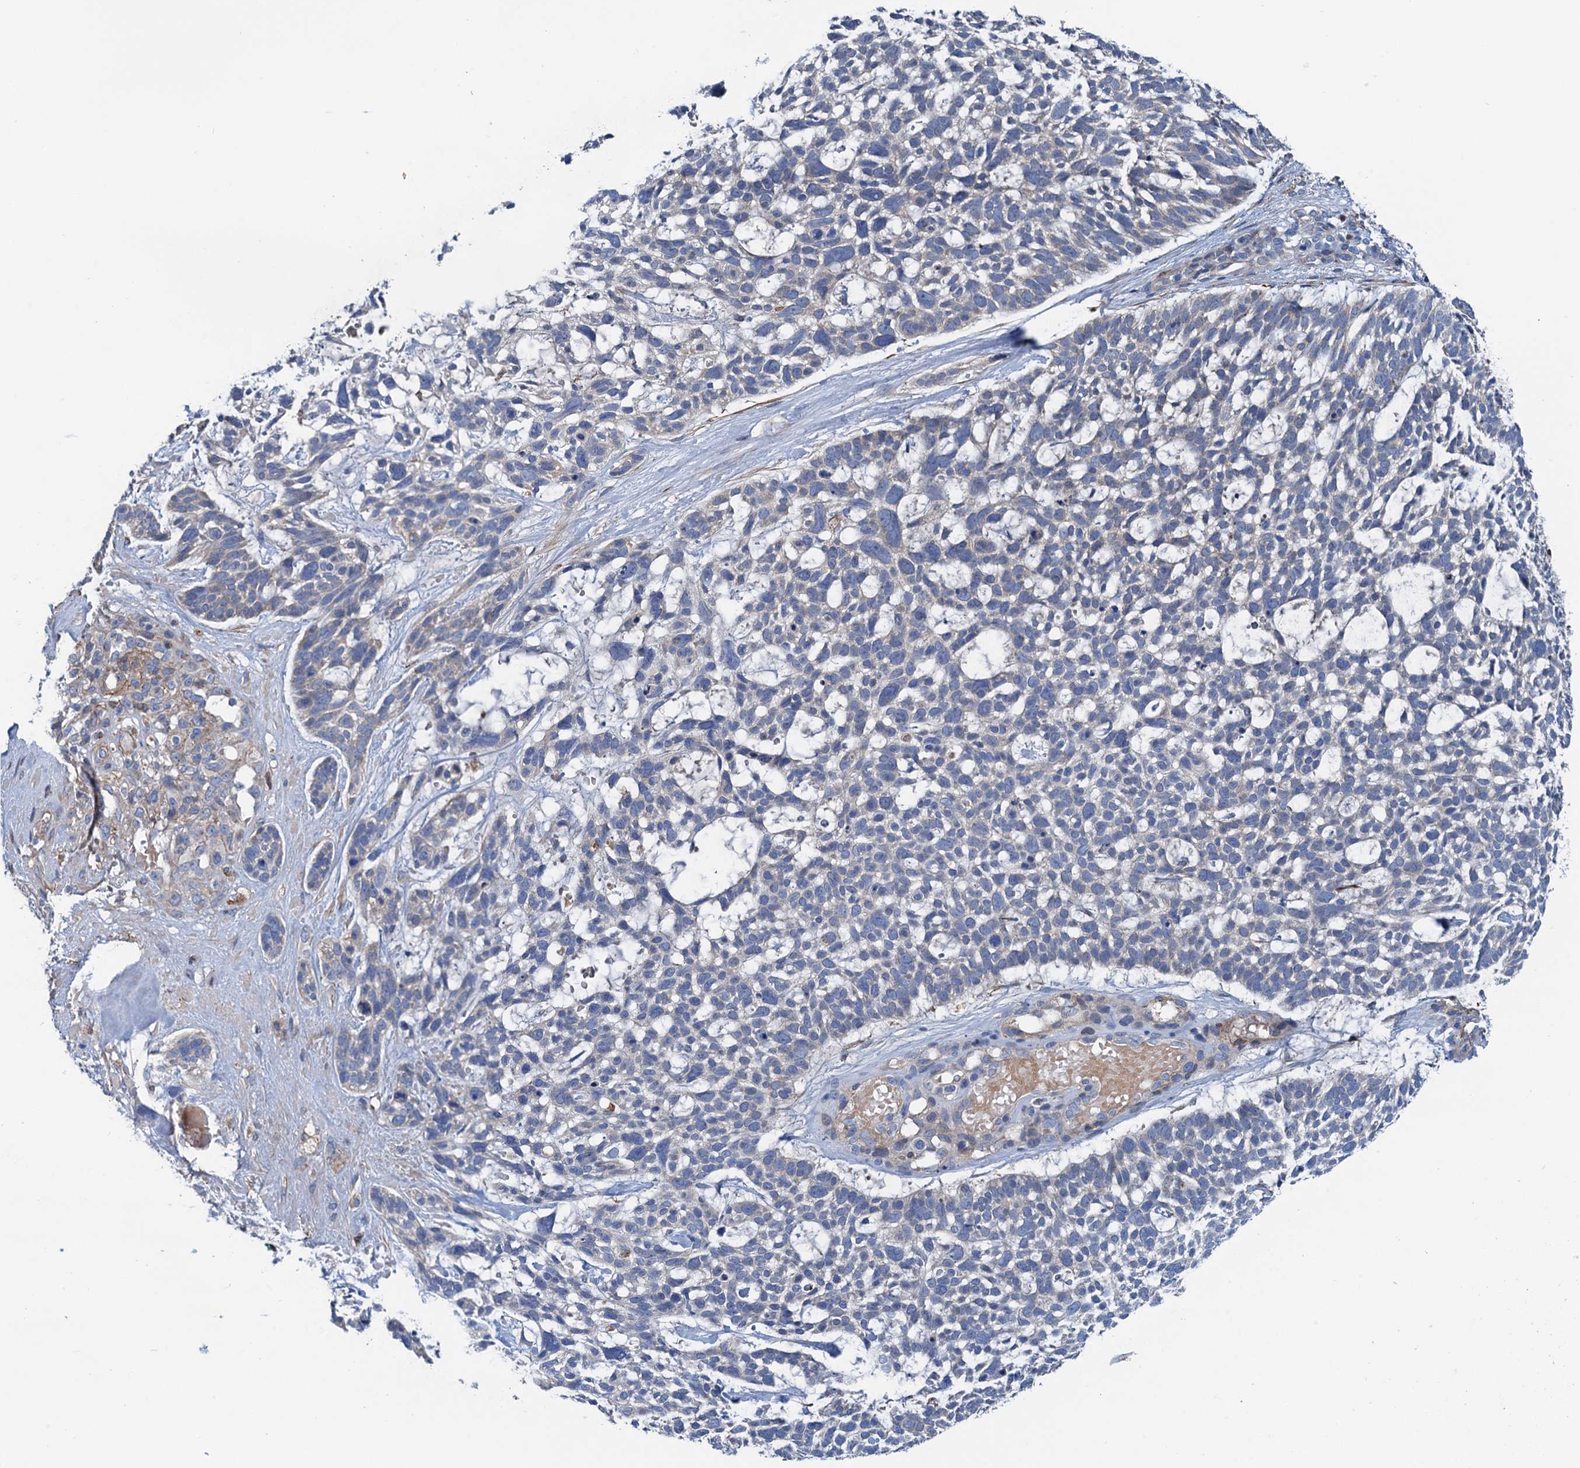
{"staining": {"intensity": "negative", "quantity": "none", "location": "none"}, "tissue": "skin cancer", "cell_type": "Tumor cells", "image_type": "cancer", "snomed": [{"axis": "morphology", "description": "Basal cell carcinoma"}, {"axis": "topography", "description": "Skin"}], "caption": "Tumor cells are negative for protein expression in human skin cancer. (DAB immunohistochemistry (IHC), high magnification).", "gene": "CSTPP1", "patient": {"sex": "male", "age": 88}}